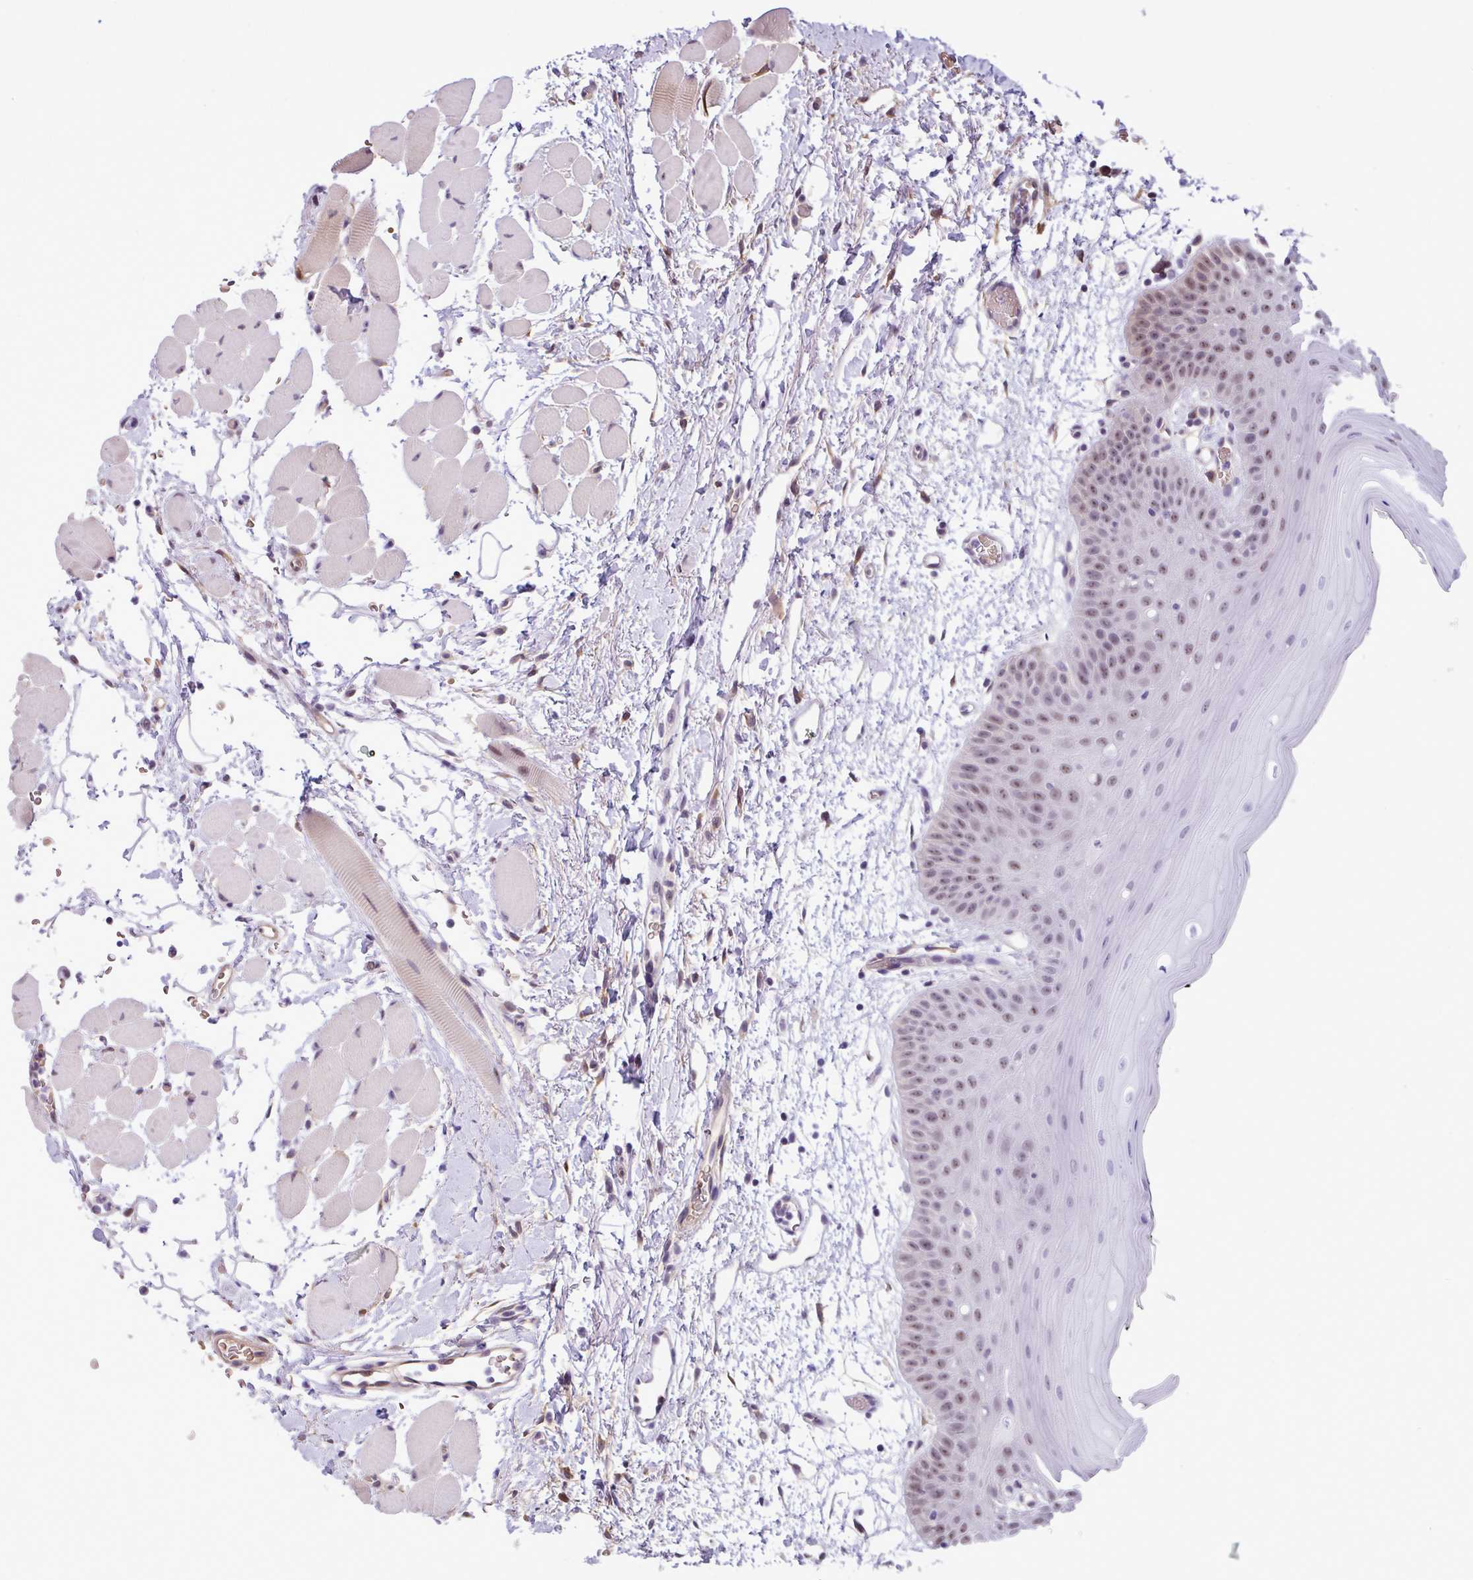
{"staining": {"intensity": "moderate", "quantity": "25%-75%", "location": "nuclear"}, "tissue": "oral mucosa", "cell_type": "Squamous epithelial cells", "image_type": "normal", "snomed": [{"axis": "morphology", "description": "Normal tissue, NOS"}, {"axis": "topography", "description": "Oral tissue"}, {"axis": "topography", "description": "Tounge, NOS"}], "caption": "Protein expression analysis of normal oral mucosa displays moderate nuclear positivity in approximately 25%-75% of squamous epithelial cells.", "gene": "C7orf50", "patient": {"sex": "female", "age": 59}}